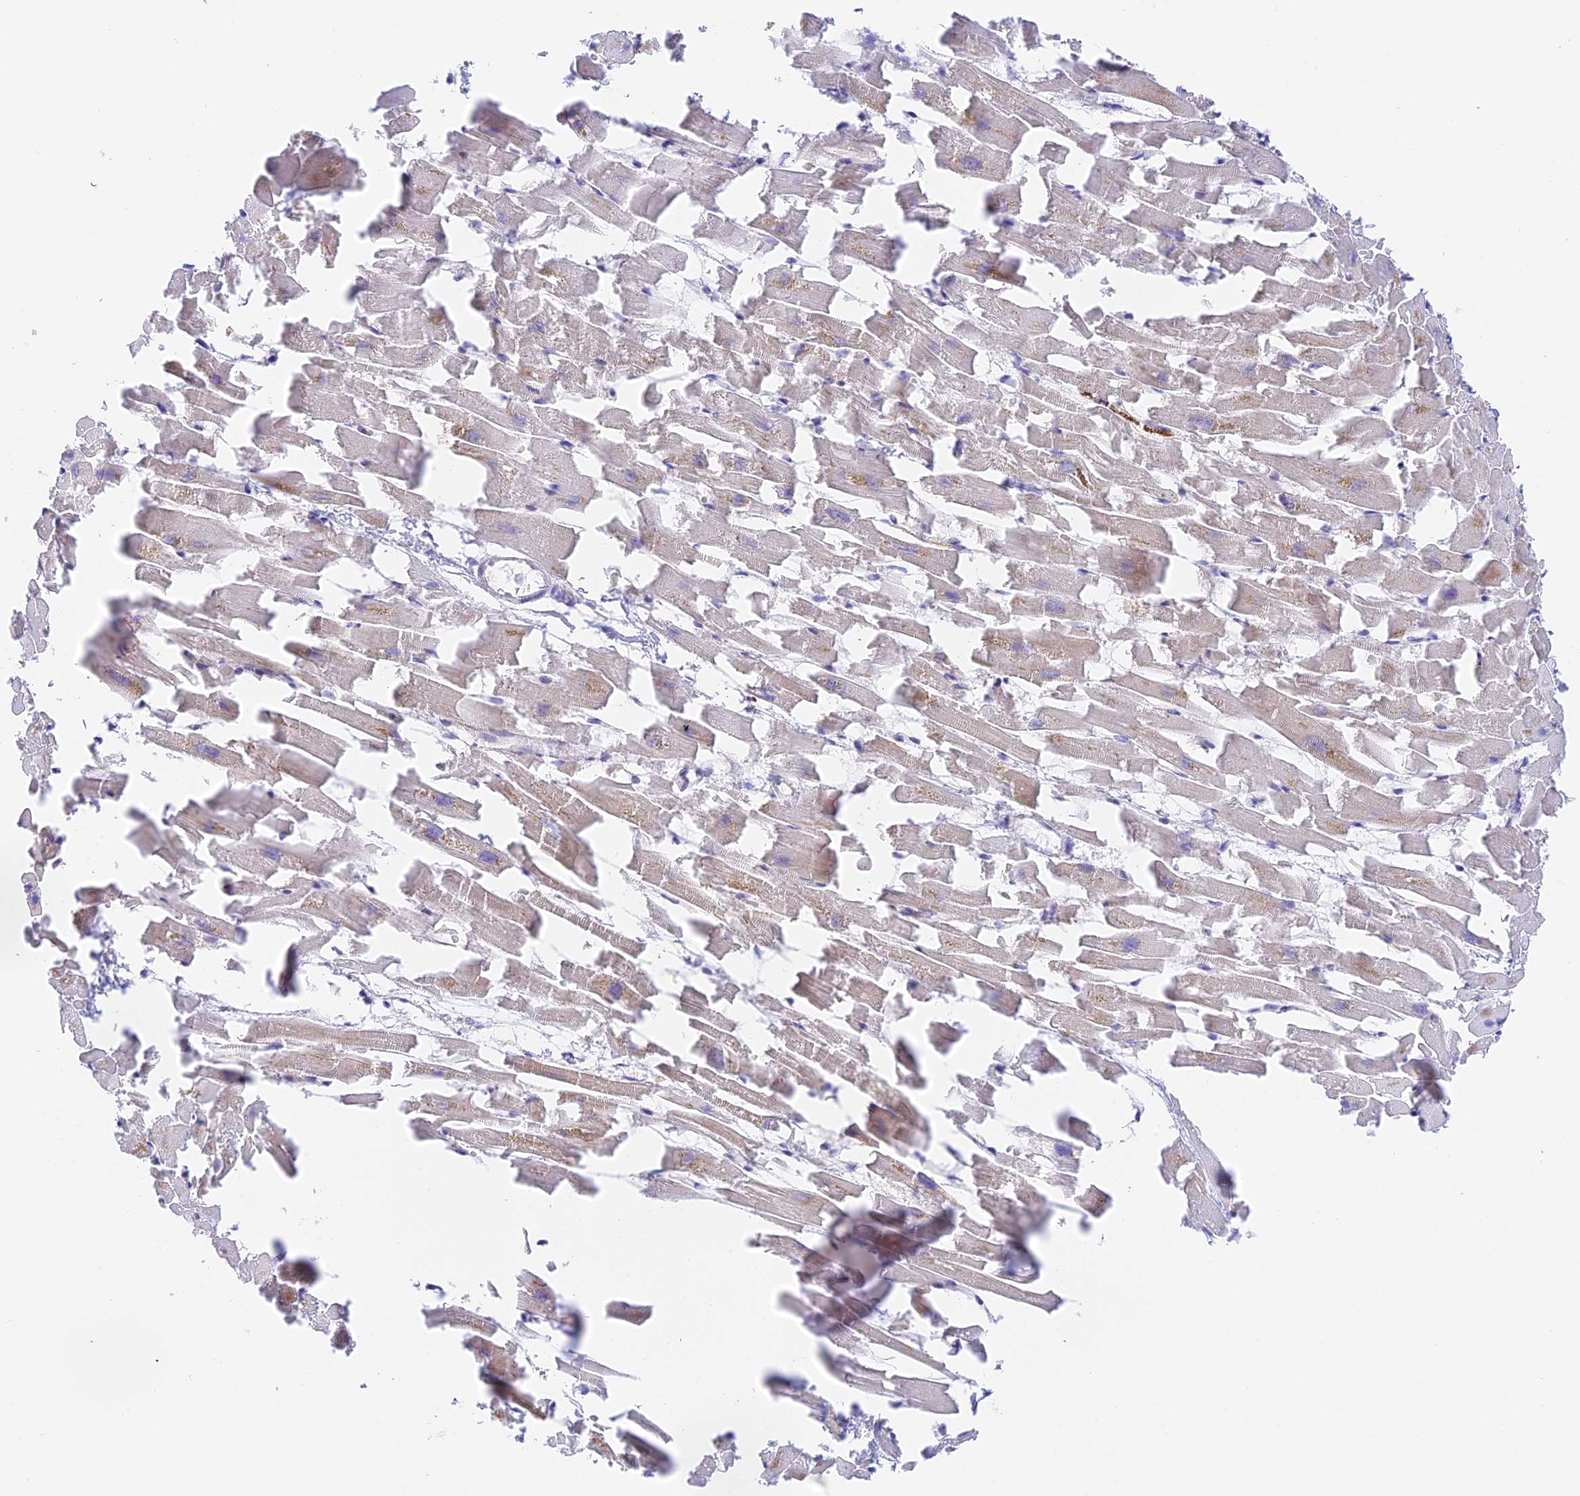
{"staining": {"intensity": "negative", "quantity": "none", "location": "none"}, "tissue": "heart muscle", "cell_type": "Cardiomyocytes", "image_type": "normal", "snomed": [{"axis": "morphology", "description": "Normal tissue, NOS"}, {"axis": "topography", "description": "Heart"}], "caption": "DAB immunohistochemical staining of normal heart muscle displays no significant staining in cardiomyocytes.", "gene": "CAMSAP3", "patient": {"sex": "female", "age": 64}}